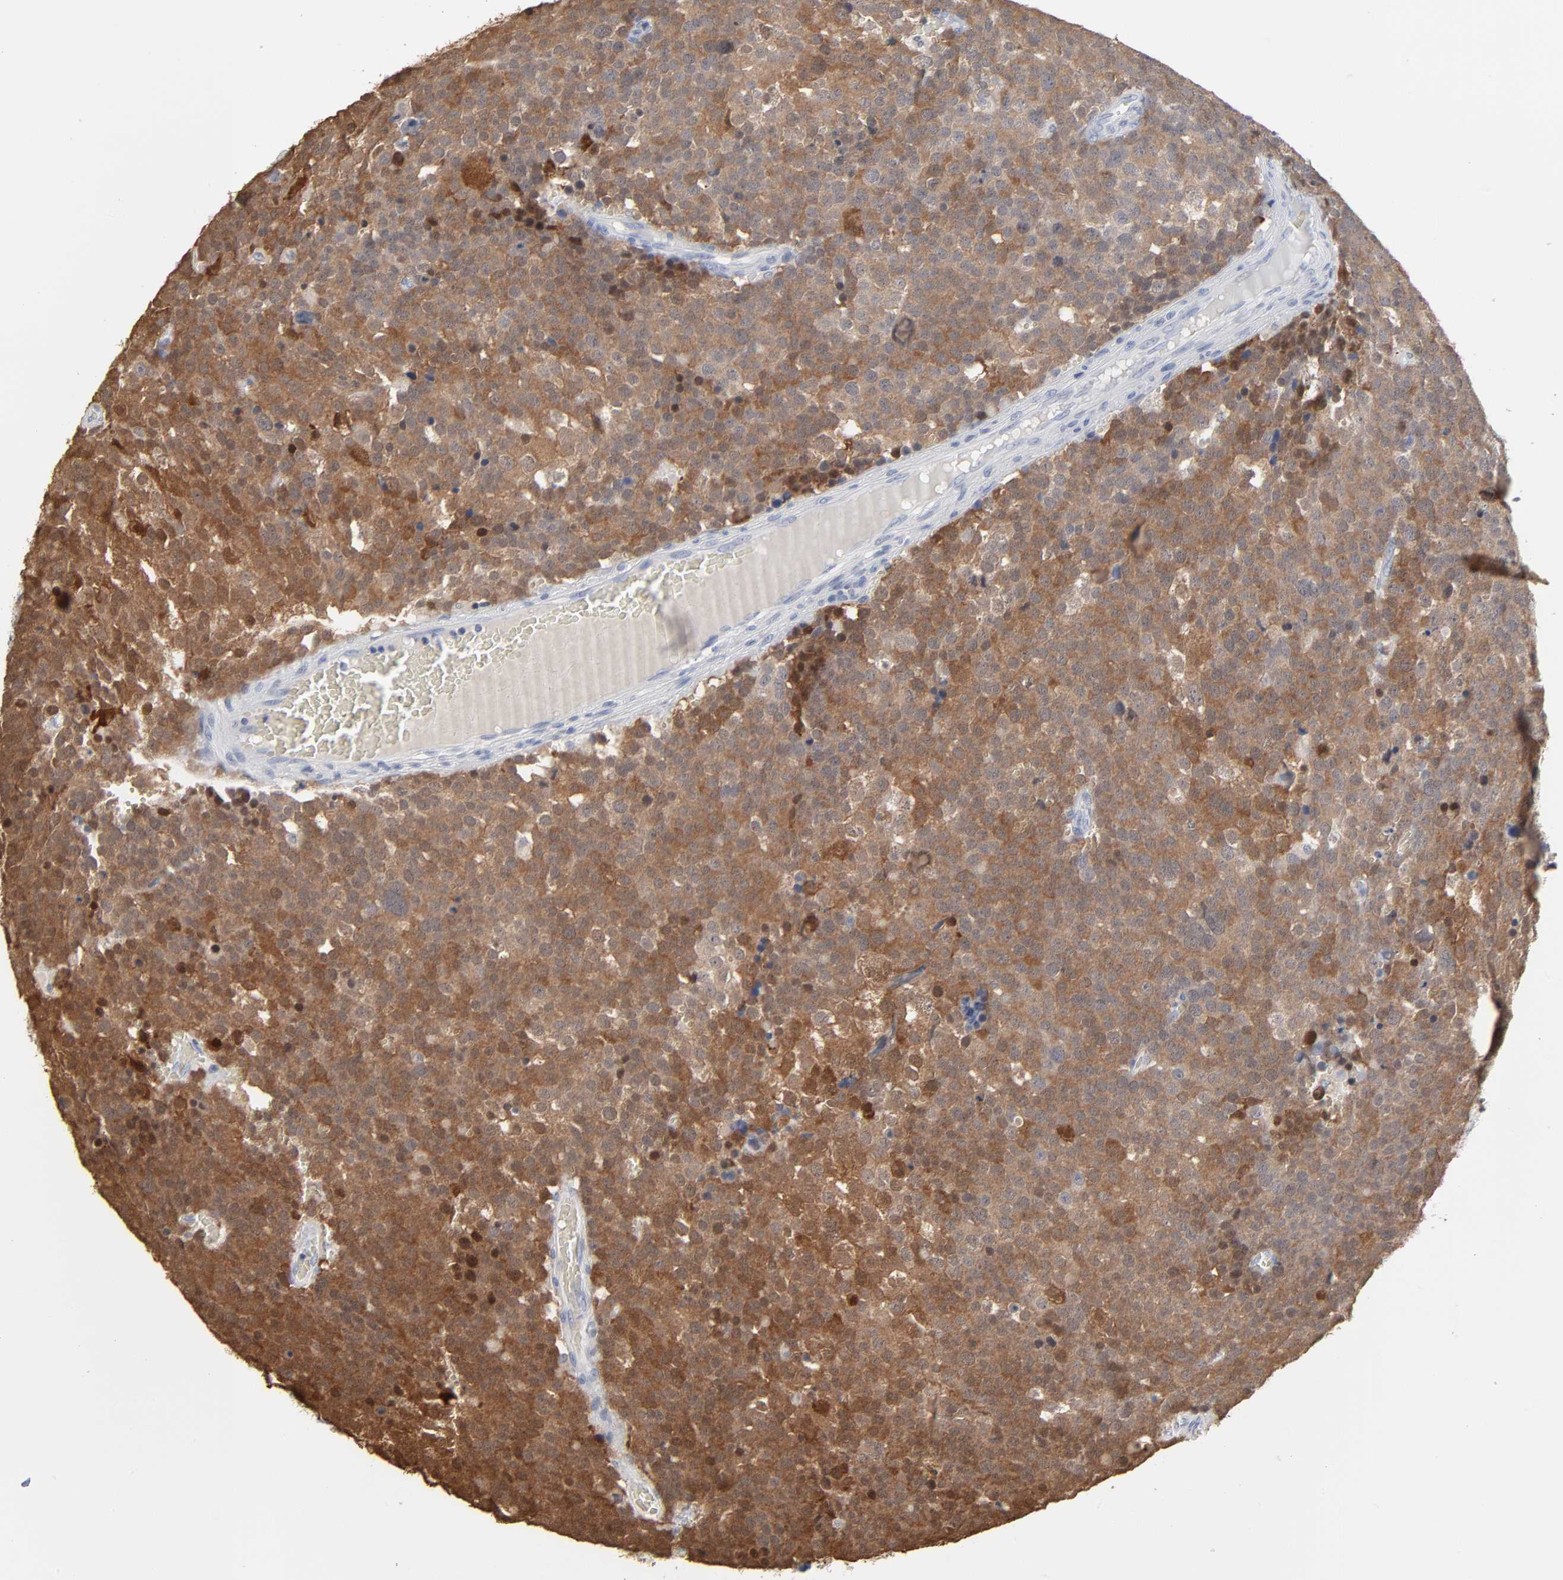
{"staining": {"intensity": "strong", "quantity": ">75%", "location": "cytoplasmic/membranous"}, "tissue": "testis cancer", "cell_type": "Tumor cells", "image_type": "cancer", "snomed": [{"axis": "morphology", "description": "Seminoma, NOS"}, {"axis": "topography", "description": "Testis"}], "caption": "Testis cancer stained for a protein reveals strong cytoplasmic/membranous positivity in tumor cells.", "gene": "PAGE1", "patient": {"sex": "male", "age": 71}}